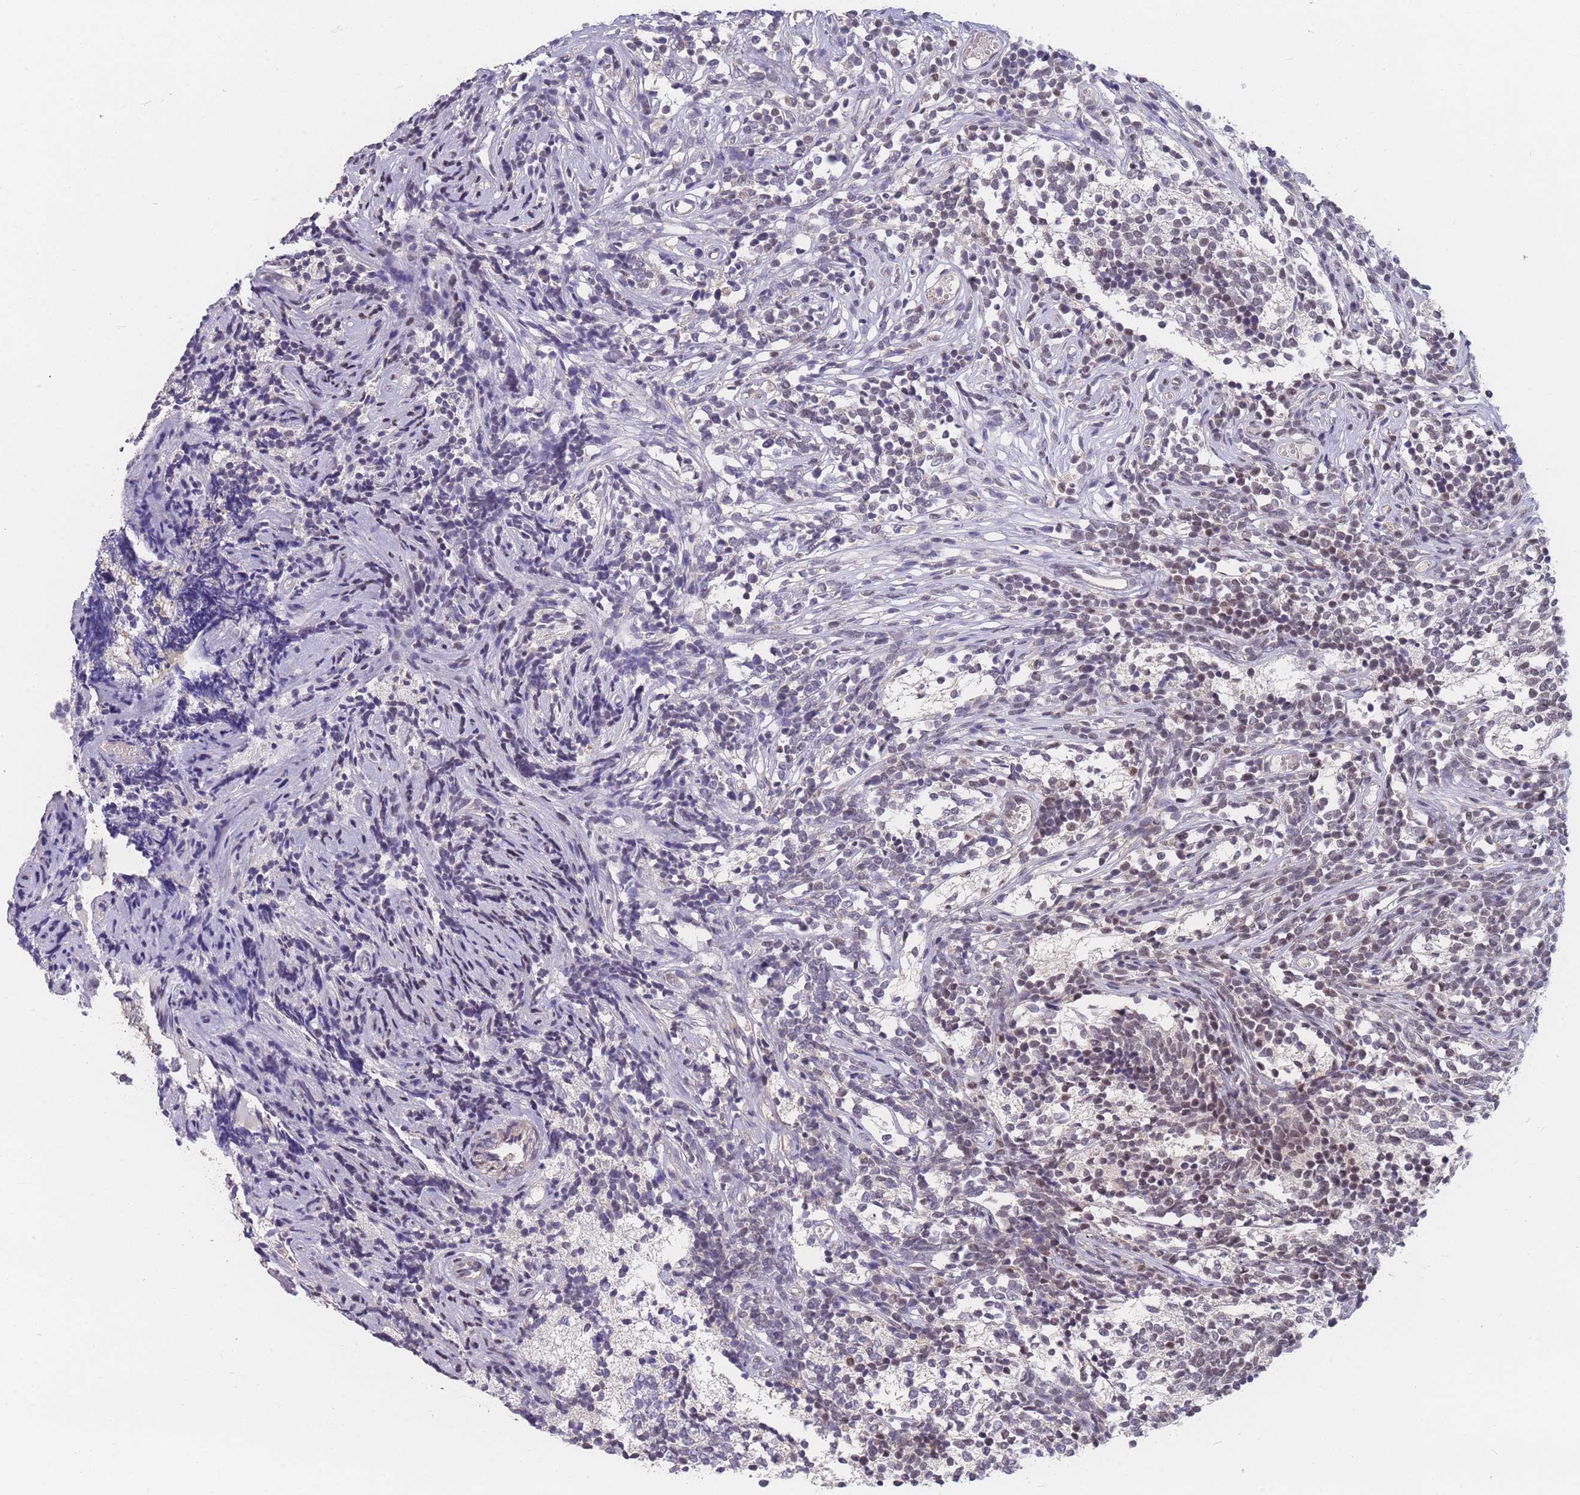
{"staining": {"intensity": "weak", "quantity": "<25%", "location": "nuclear"}, "tissue": "glioma", "cell_type": "Tumor cells", "image_type": "cancer", "snomed": [{"axis": "morphology", "description": "Glioma, malignant, Low grade"}, {"axis": "topography", "description": "Brain"}], "caption": "This is an immunohistochemistry (IHC) micrograph of human glioma. There is no expression in tumor cells.", "gene": "SNRPA1", "patient": {"sex": "female", "age": 1}}